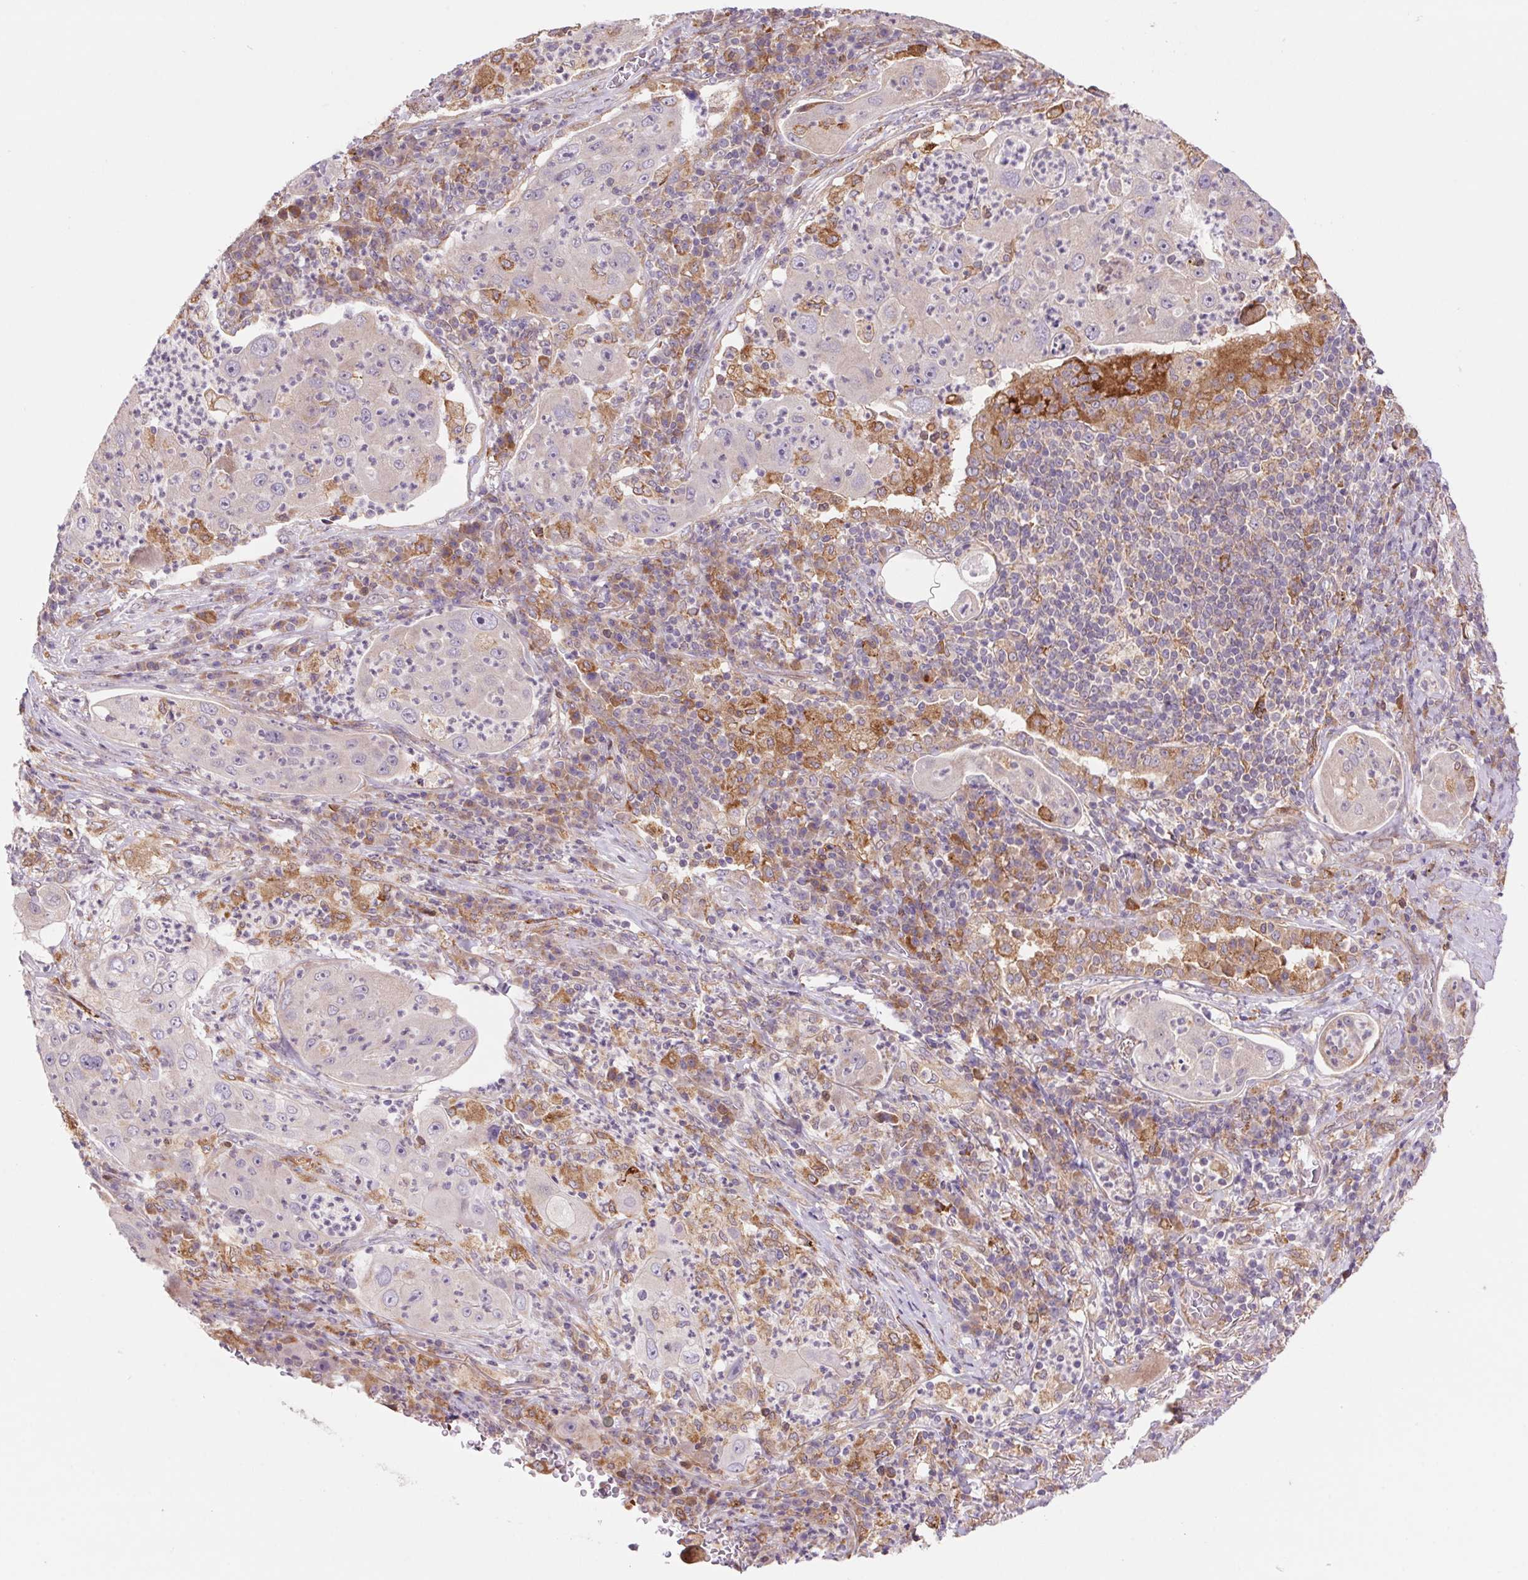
{"staining": {"intensity": "negative", "quantity": "none", "location": "none"}, "tissue": "lung cancer", "cell_type": "Tumor cells", "image_type": "cancer", "snomed": [{"axis": "morphology", "description": "Squamous cell carcinoma, NOS"}, {"axis": "topography", "description": "Lung"}], "caption": "This image is of lung cancer (squamous cell carcinoma) stained with immunohistochemistry (IHC) to label a protein in brown with the nuclei are counter-stained blue. There is no positivity in tumor cells.", "gene": "KLHL20", "patient": {"sex": "female", "age": 59}}